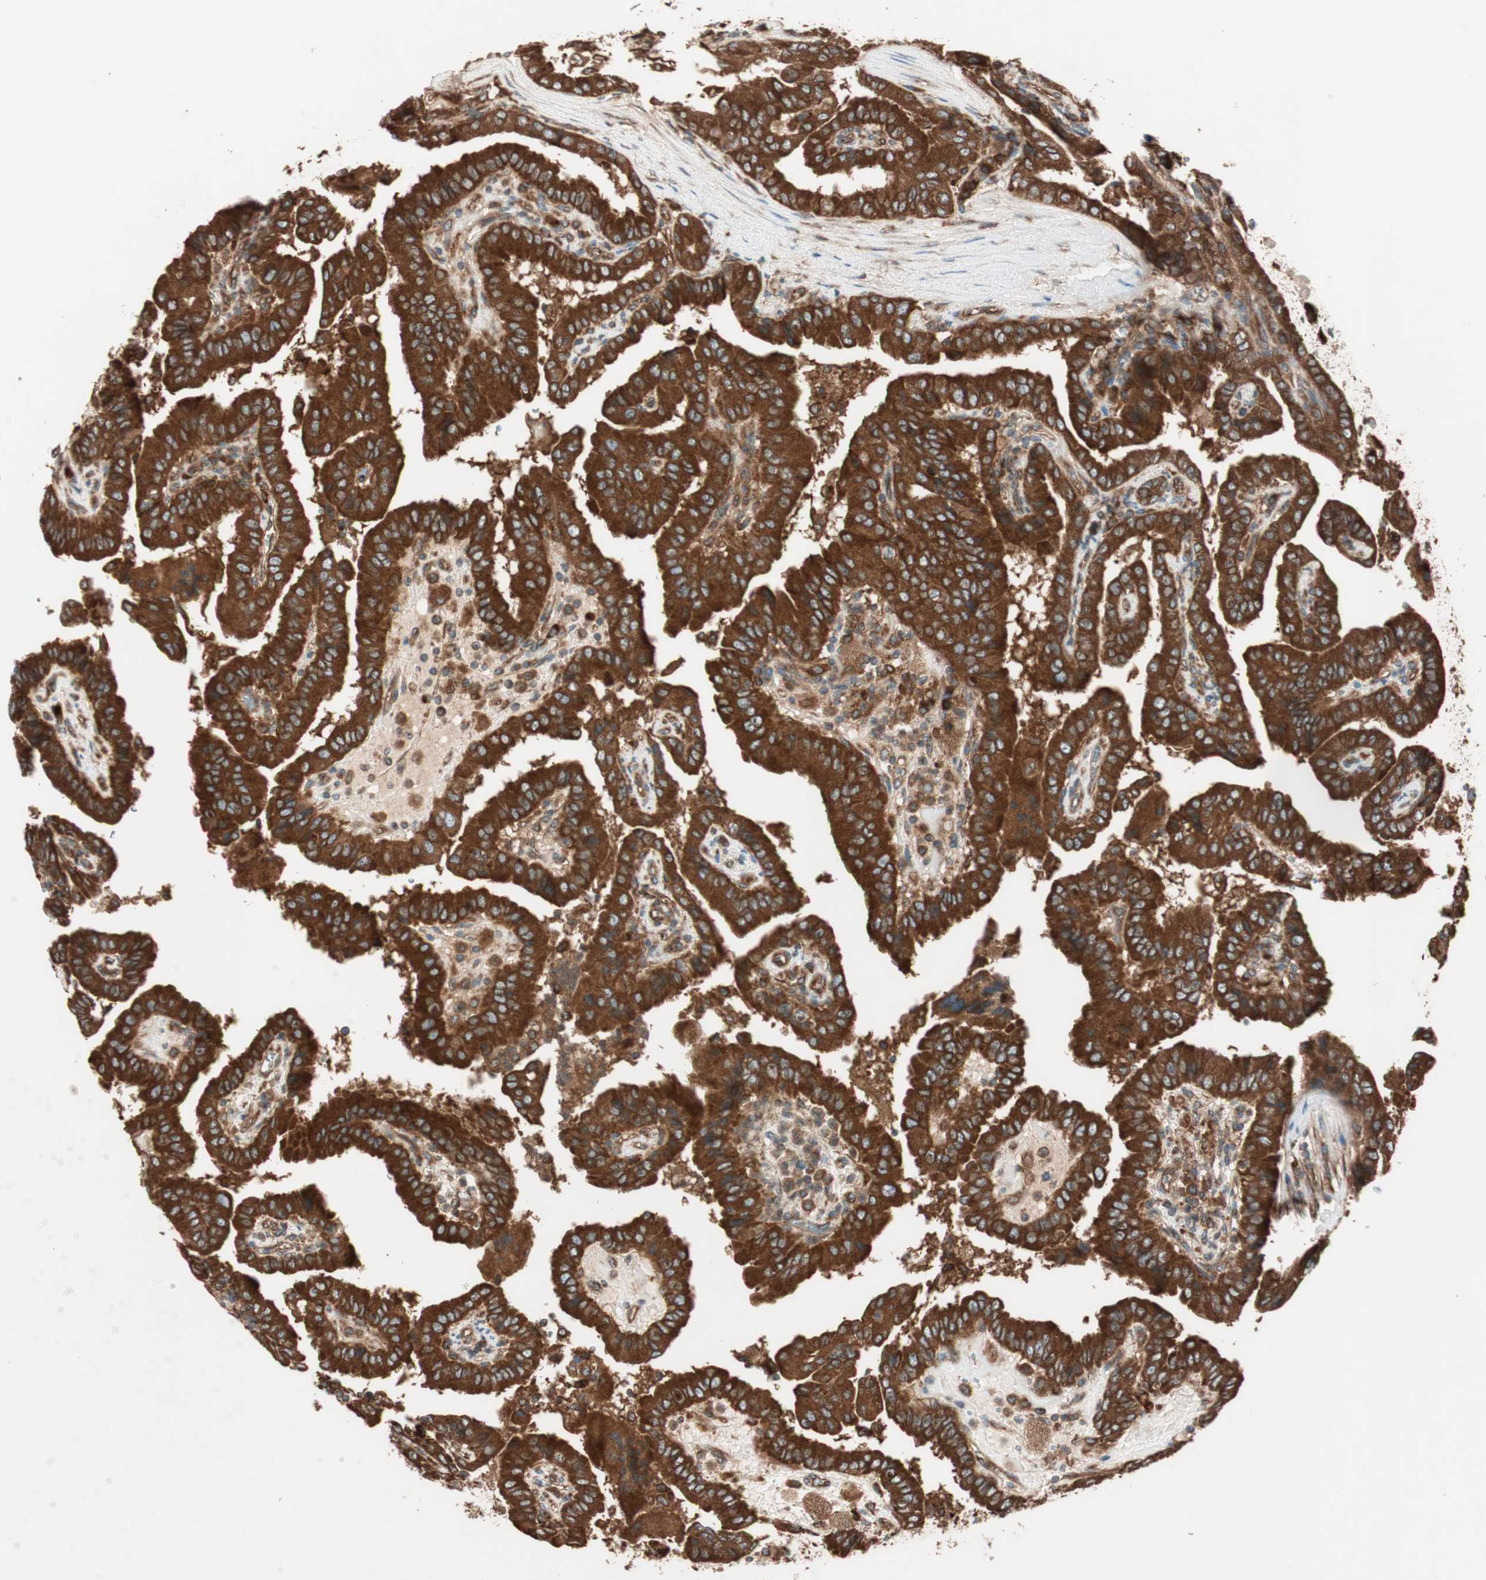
{"staining": {"intensity": "strong", "quantity": ">75%", "location": "cytoplasmic/membranous"}, "tissue": "thyroid cancer", "cell_type": "Tumor cells", "image_type": "cancer", "snomed": [{"axis": "morphology", "description": "Papillary adenocarcinoma, NOS"}, {"axis": "topography", "description": "Thyroid gland"}], "caption": "Immunohistochemical staining of thyroid cancer exhibits strong cytoplasmic/membranous protein expression in about >75% of tumor cells.", "gene": "RAB5A", "patient": {"sex": "male", "age": 33}}